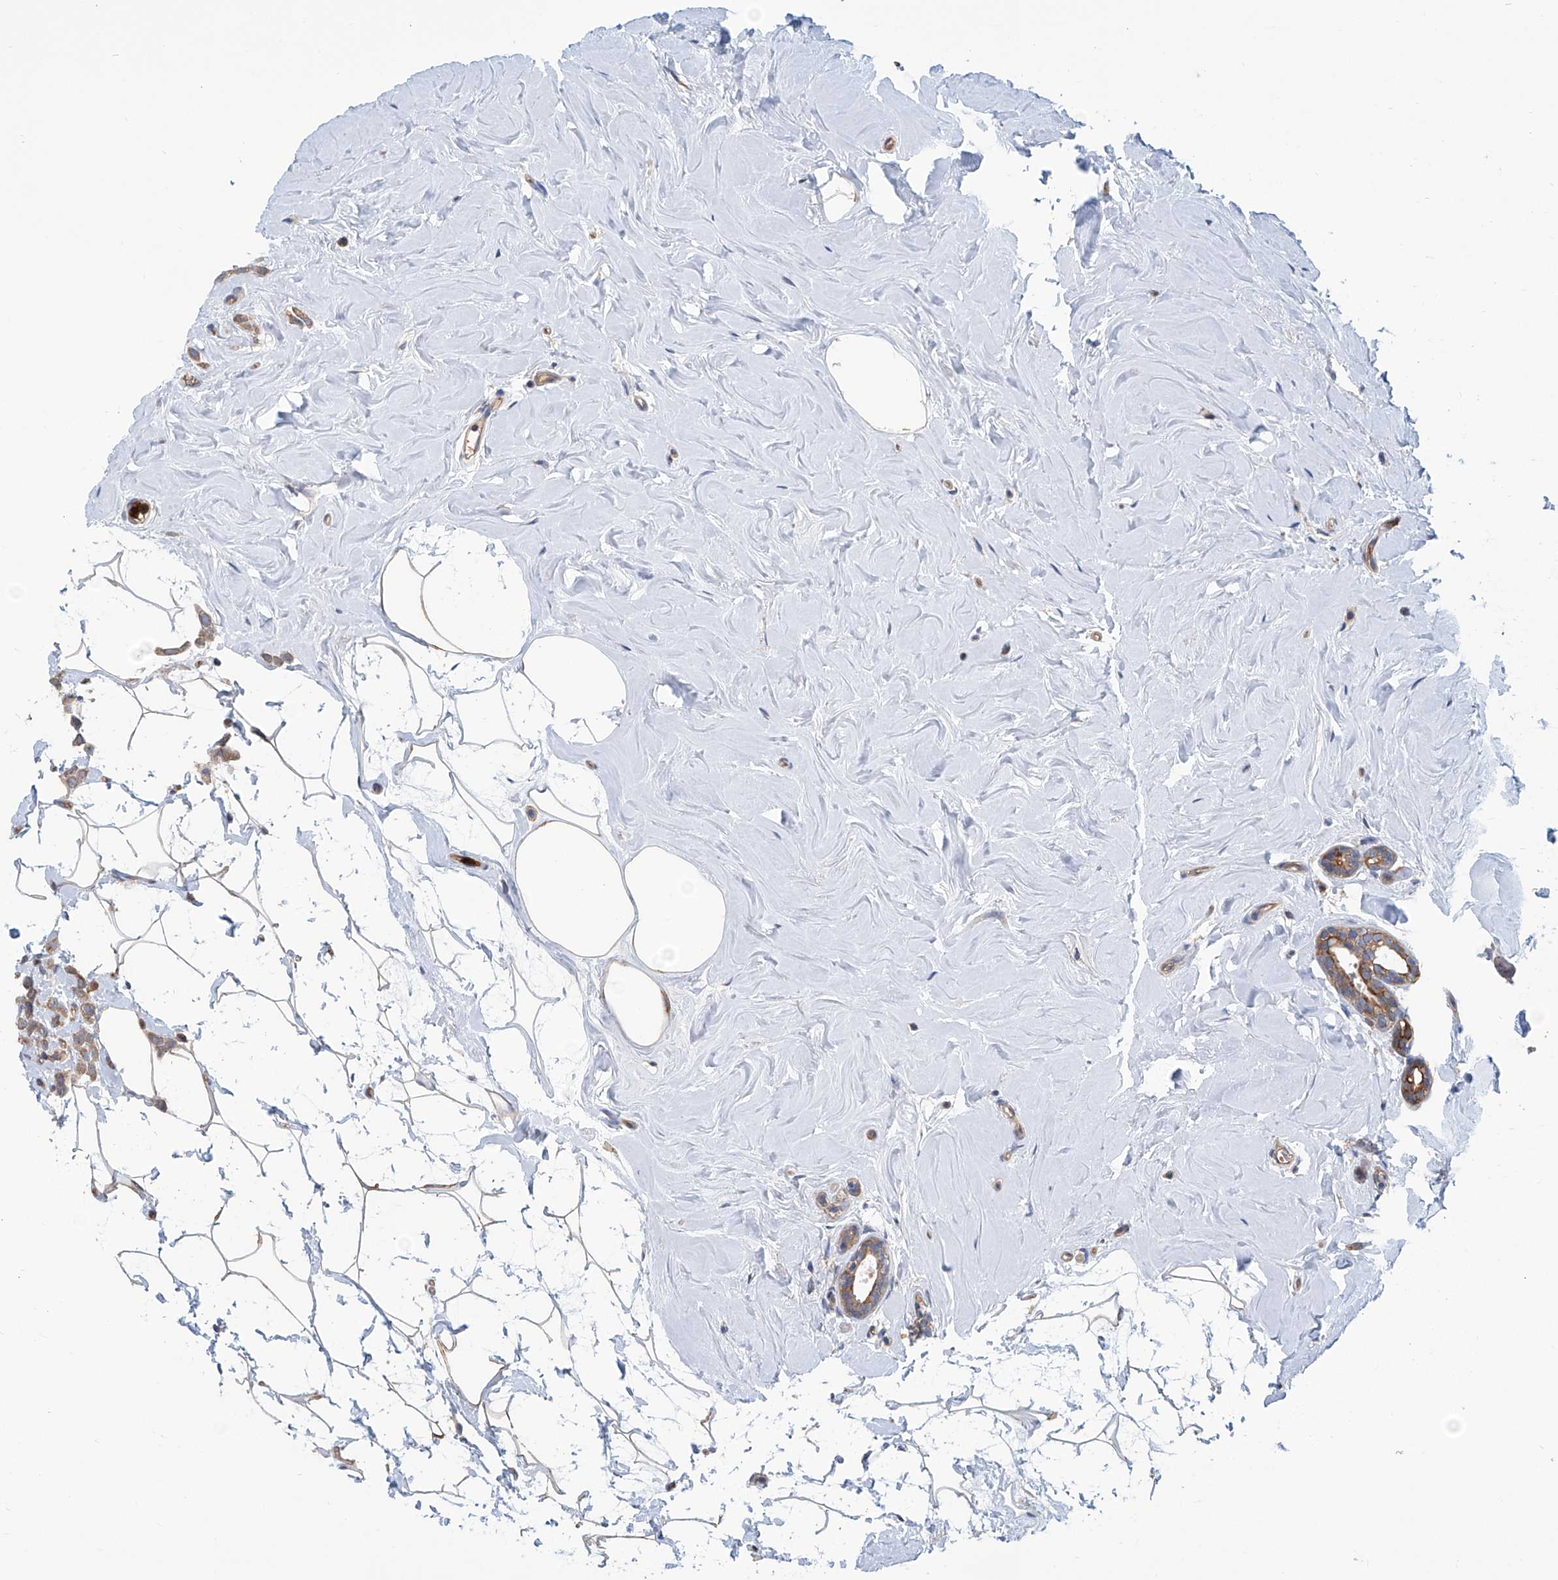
{"staining": {"intensity": "moderate", "quantity": ">75%", "location": "cytoplasmic/membranous"}, "tissue": "breast cancer", "cell_type": "Tumor cells", "image_type": "cancer", "snomed": [{"axis": "morphology", "description": "Lobular carcinoma"}, {"axis": "topography", "description": "Breast"}], "caption": "Breast lobular carcinoma tissue displays moderate cytoplasmic/membranous expression in approximately >75% of tumor cells, visualized by immunohistochemistry.", "gene": "EIF2D", "patient": {"sex": "female", "age": 47}}